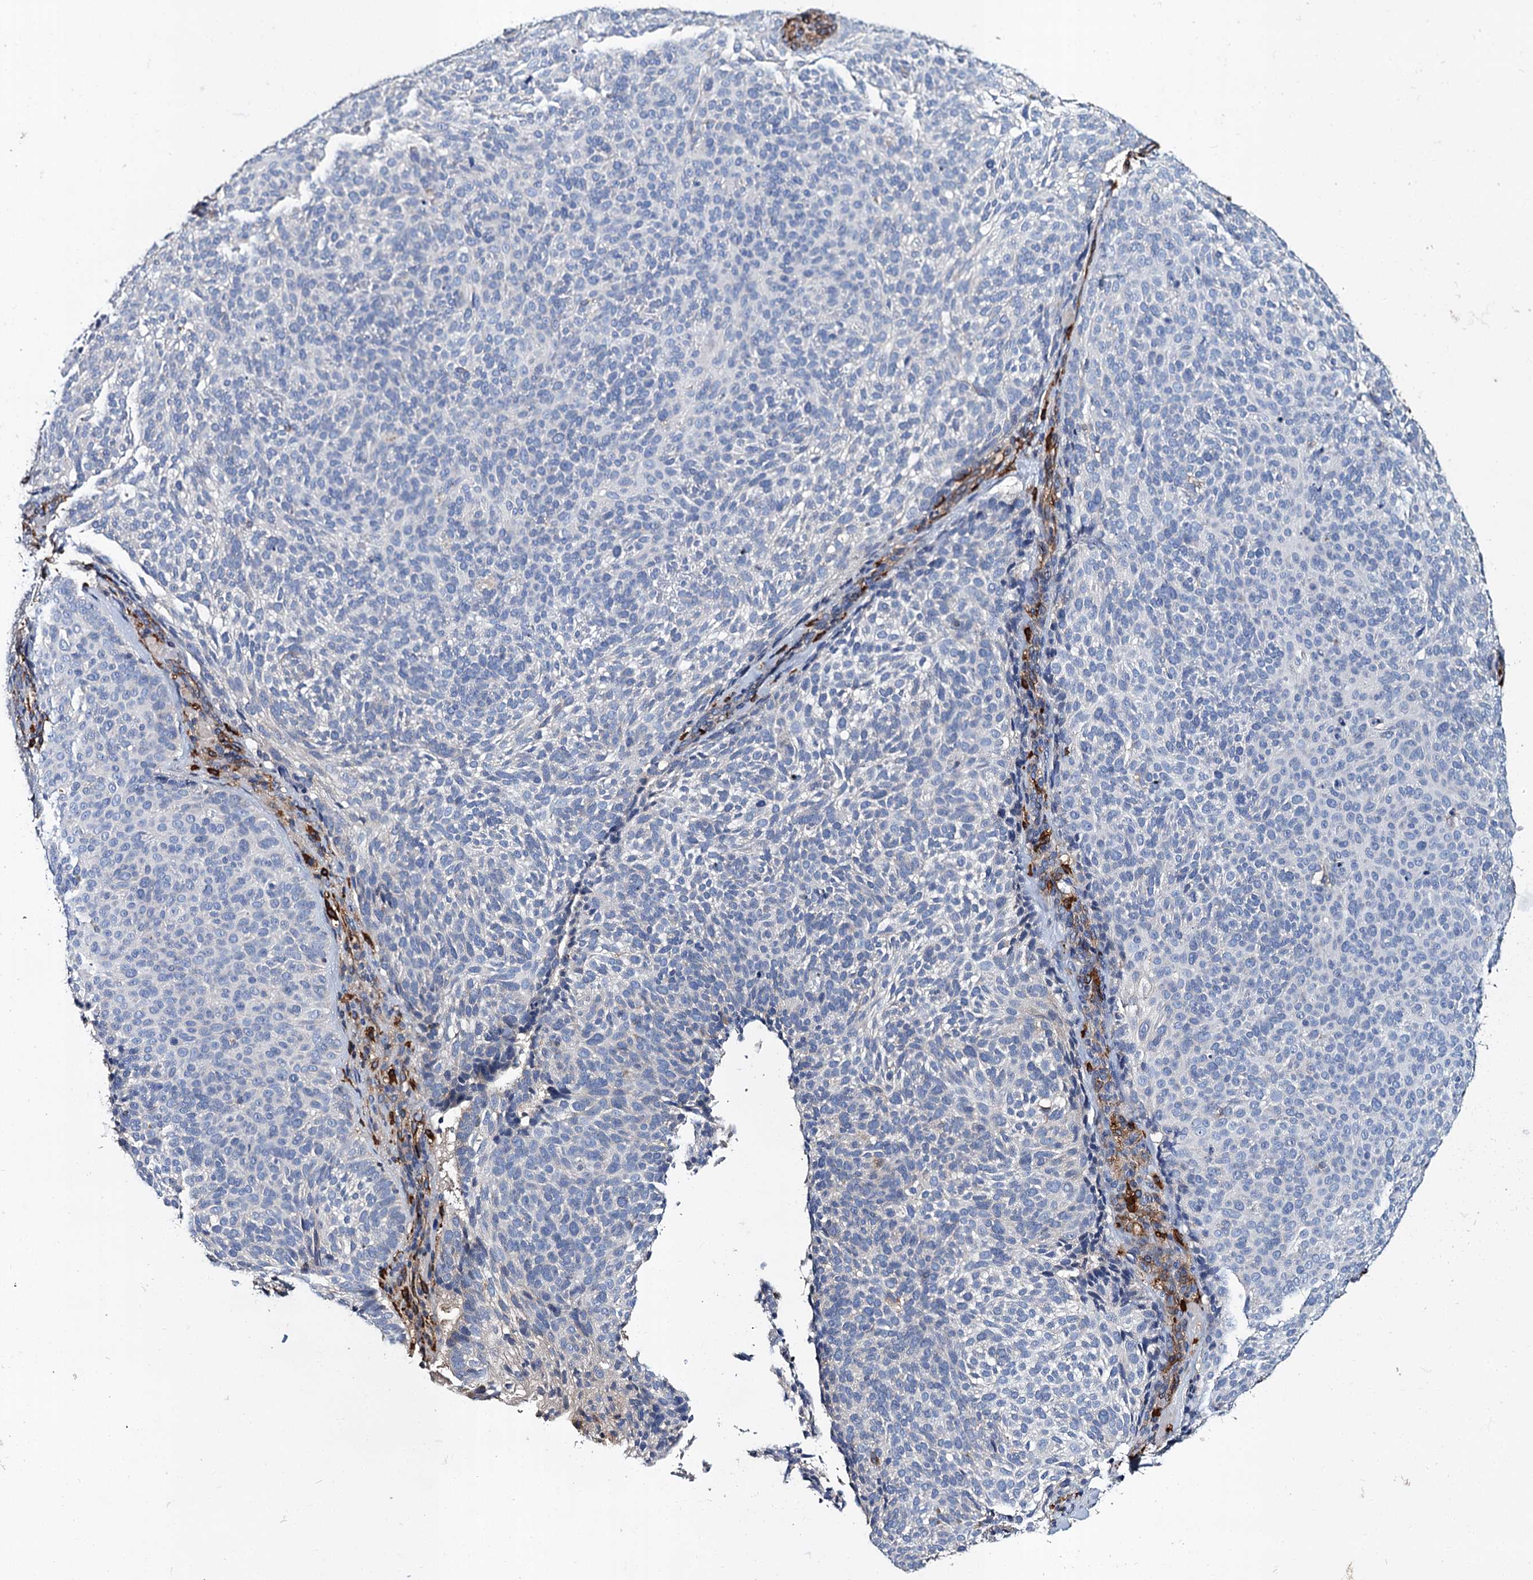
{"staining": {"intensity": "negative", "quantity": "none", "location": "none"}, "tissue": "skin cancer", "cell_type": "Tumor cells", "image_type": "cancer", "snomed": [{"axis": "morphology", "description": "Basal cell carcinoma"}, {"axis": "topography", "description": "Skin"}], "caption": "This image is of skin basal cell carcinoma stained with immunohistochemistry to label a protein in brown with the nuclei are counter-stained blue. There is no positivity in tumor cells.", "gene": "CACNA1C", "patient": {"sex": "male", "age": 85}}